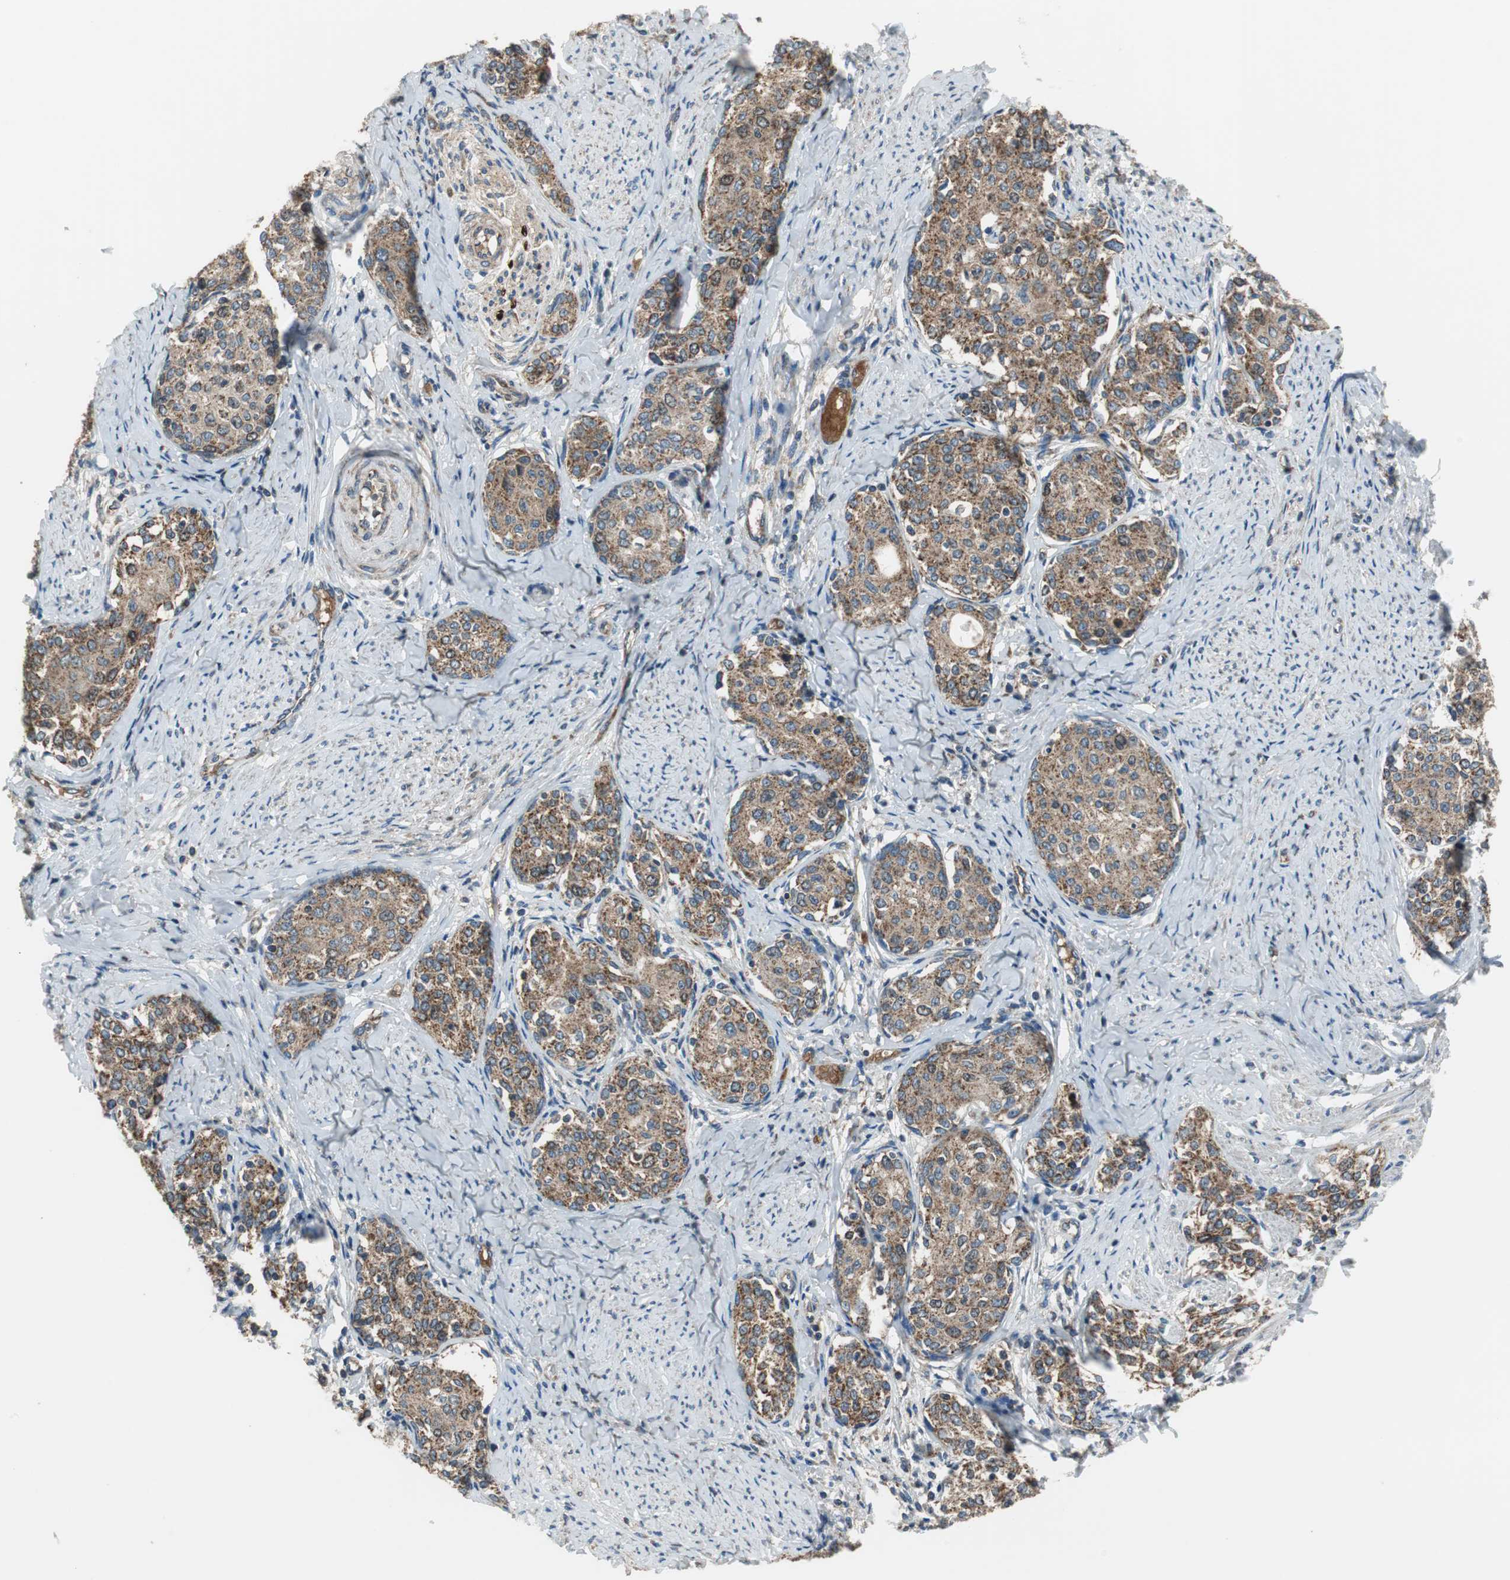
{"staining": {"intensity": "moderate", "quantity": ">75%", "location": "cytoplasmic/membranous"}, "tissue": "cervical cancer", "cell_type": "Tumor cells", "image_type": "cancer", "snomed": [{"axis": "morphology", "description": "Squamous cell carcinoma, NOS"}, {"axis": "morphology", "description": "Adenocarcinoma, NOS"}, {"axis": "topography", "description": "Cervix"}], "caption": "Immunohistochemical staining of cervical cancer reveals moderate cytoplasmic/membranous protein staining in about >75% of tumor cells. The staining was performed using DAB (3,3'-diaminobenzidine) to visualize the protein expression in brown, while the nuclei were stained in blue with hematoxylin (Magnification: 20x).", "gene": "PI4KB", "patient": {"sex": "female", "age": 52}}